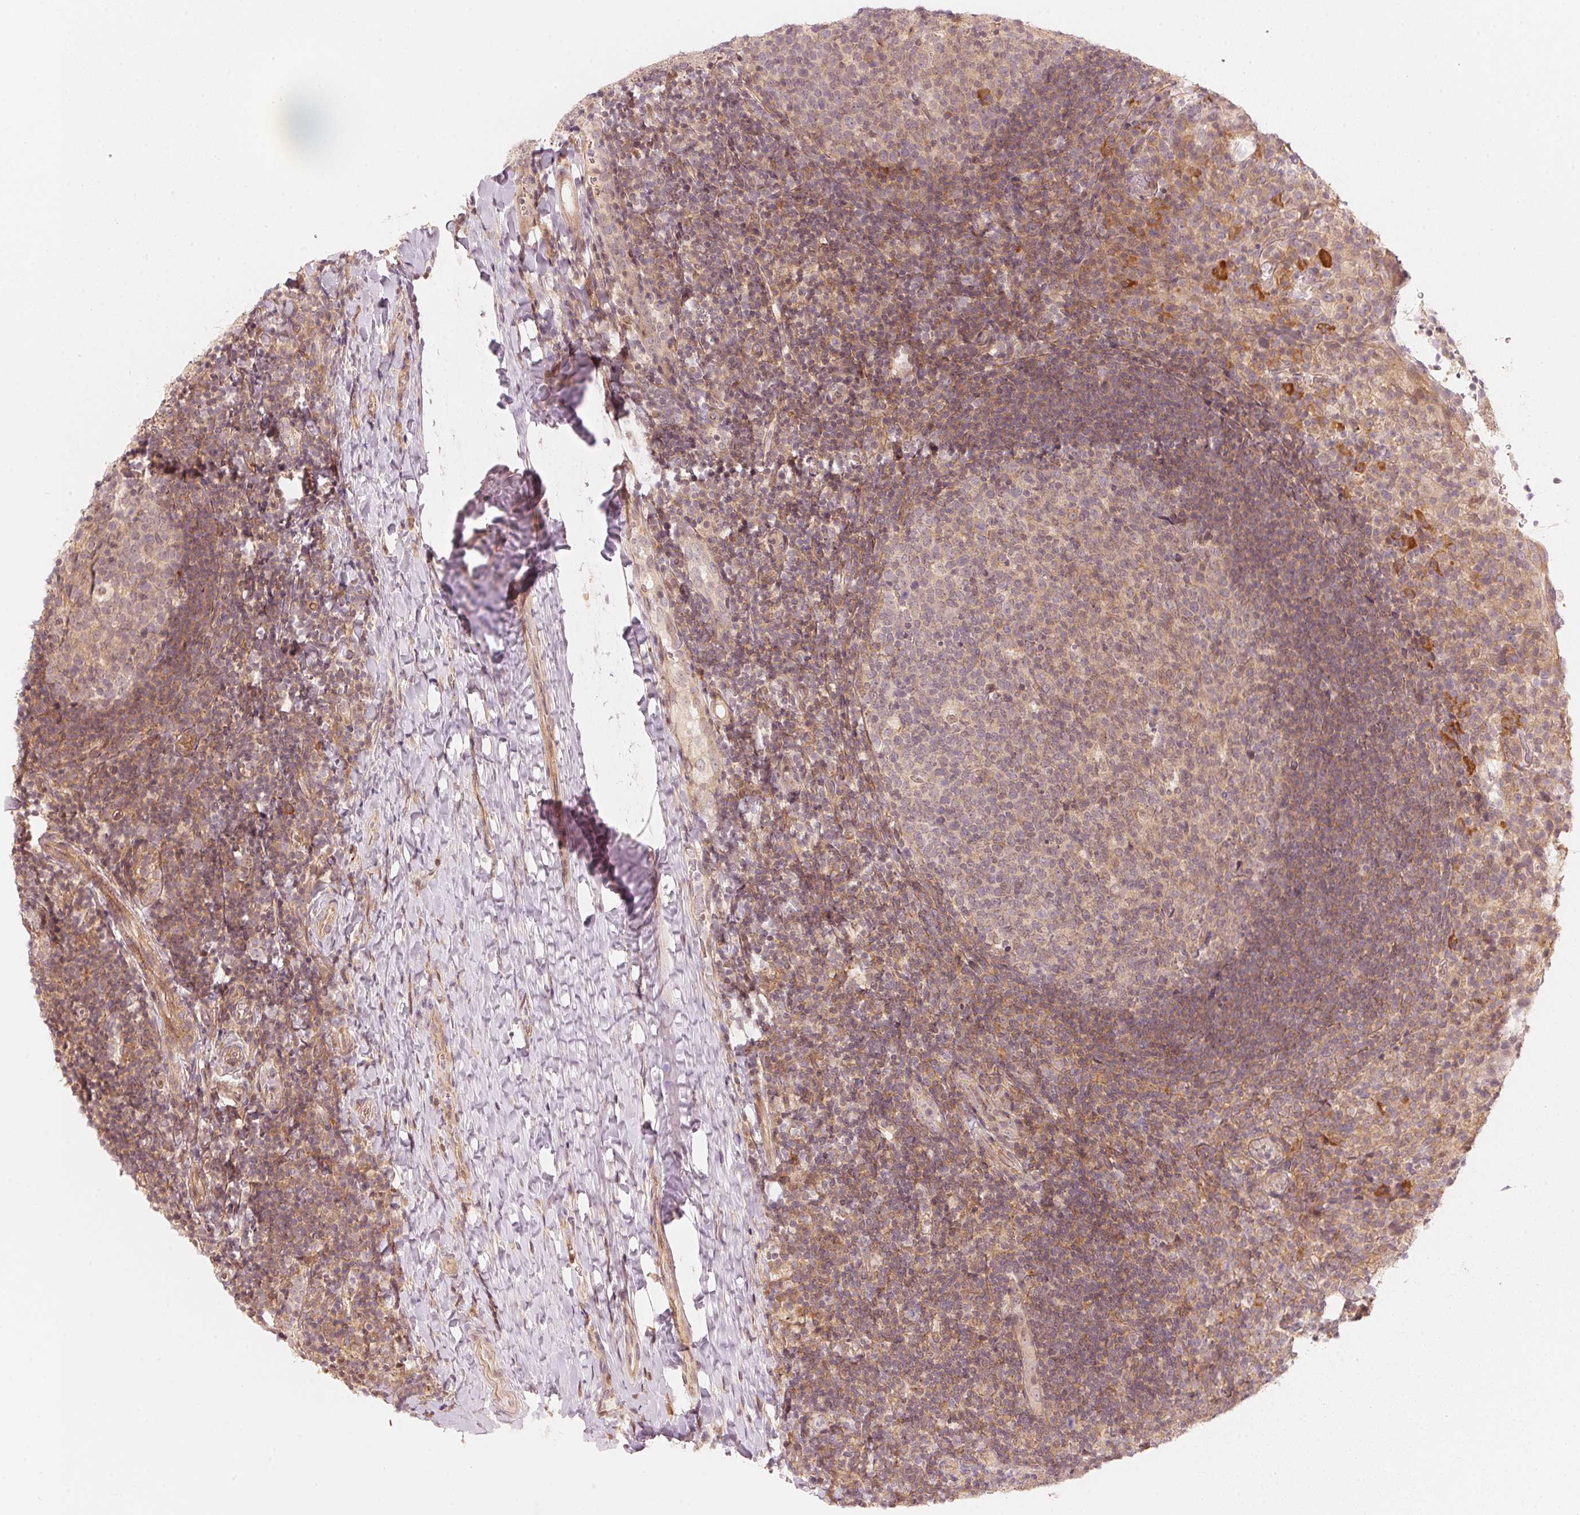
{"staining": {"intensity": "moderate", "quantity": "<25%", "location": "cytoplasmic/membranous"}, "tissue": "tonsil", "cell_type": "Germinal center cells", "image_type": "normal", "snomed": [{"axis": "morphology", "description": "Normal tissue, NOS"}, {"axis": "topography", "description": "Tonsil"}], "caption": "A high-resolution photomicrograph shows immunohistochemistry (IHC) staining of unremarkable tonsil, which reveals moderate cytoplasmic/membranous positivity in approximately <25% of germinal center cells. The protein of interest is shown in brown color, while the nuclei are stained blue.", "gene": "PRKN", "patient": {"sex": "female", "age": 10}}